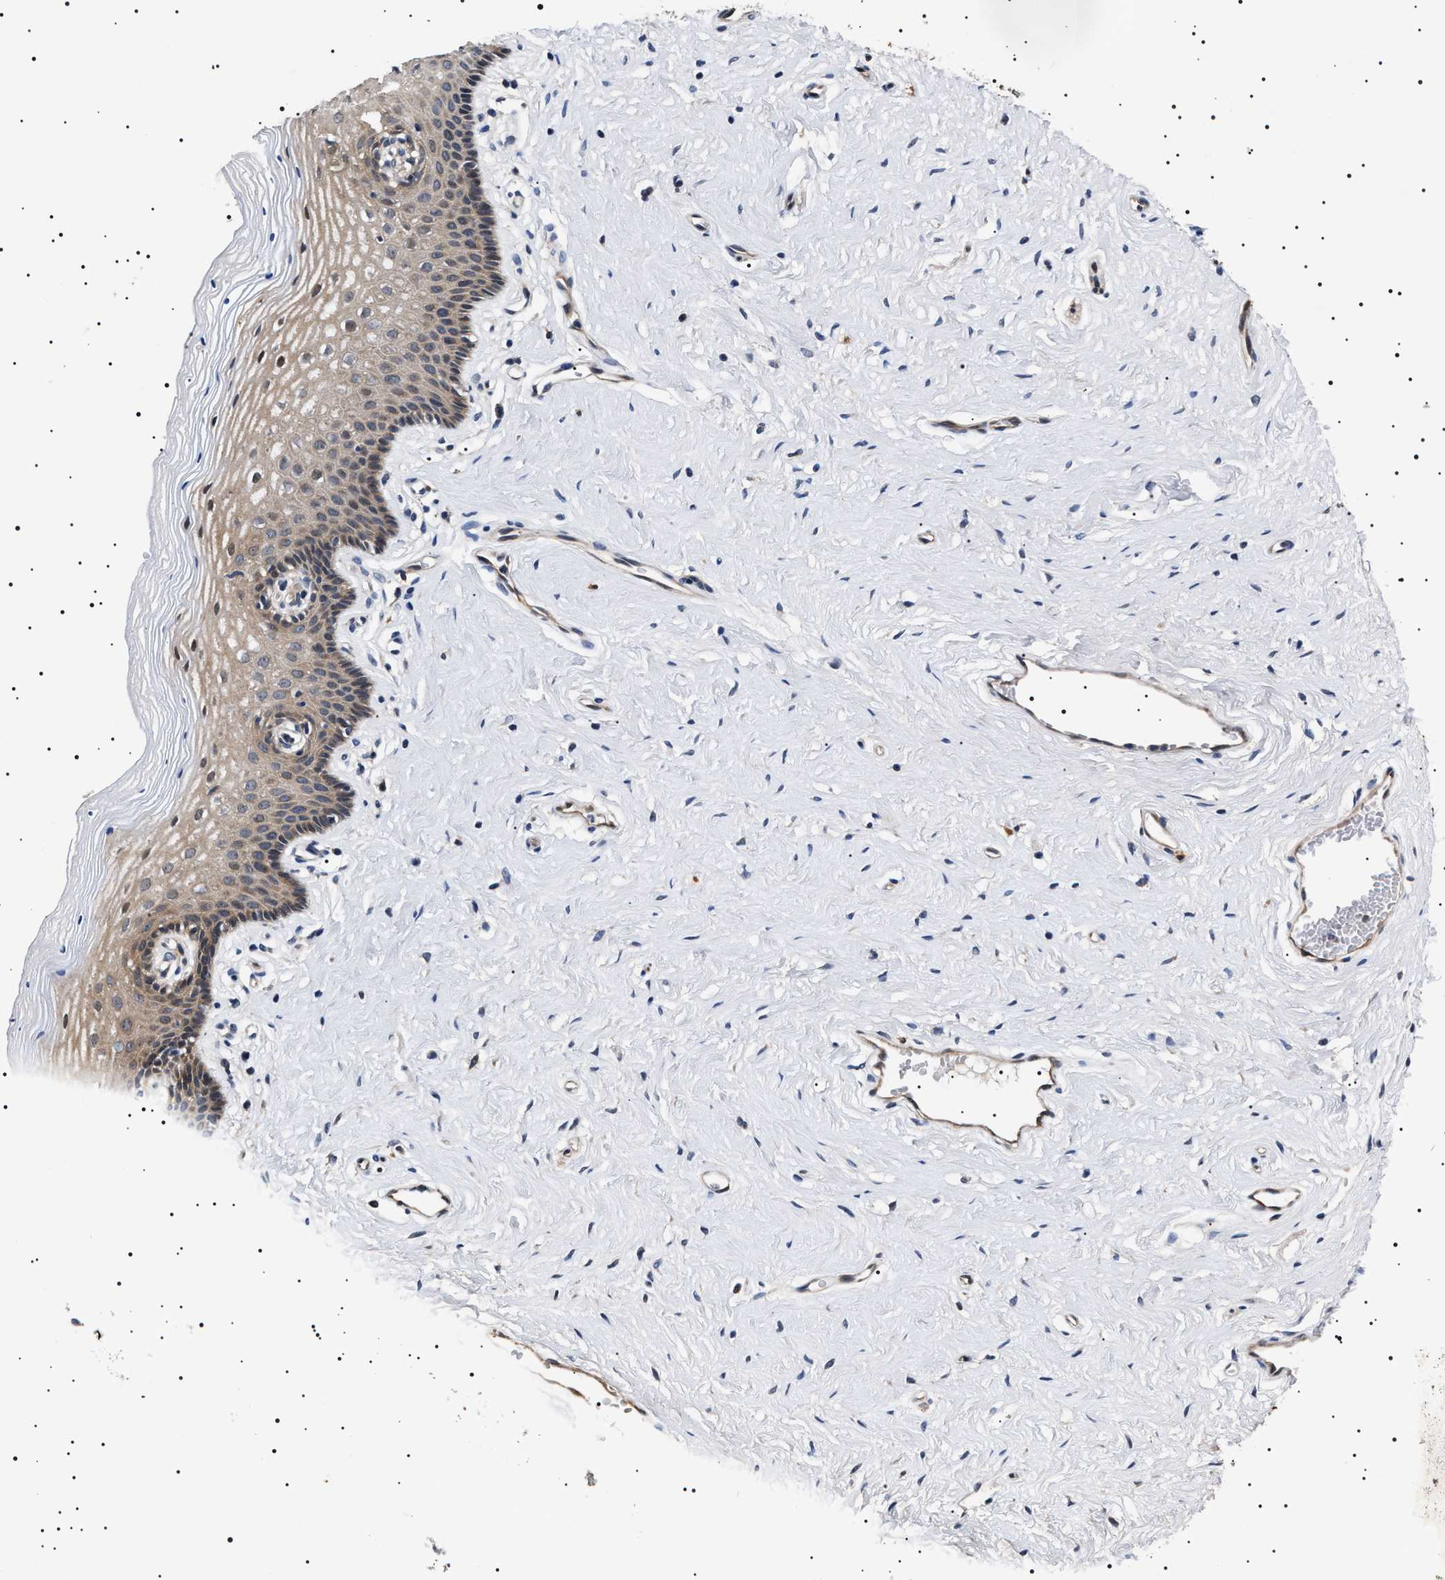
{"staining": {"intensity": "weak", "quantity": "25%-75%", "location": "cytoplasmic/membranous,nuclear"}, "tissue": "vagina", "cell_type": "Squamous epithelial cells", "image_type": "normal", "snomed": [{"axis": "morphology", "description": "Normal tissue, NOS"}, {"axis": "topography", "description": "Vagina"}], "caption": "The histopathology image reveals a brown stain indicating the presence of a protein in the cytoplasmic/membranous,nuclear of squamous epithelial cells in vagina.", "gene": "SLC4A7", "patient": {"sex": "female", "age": 32}}